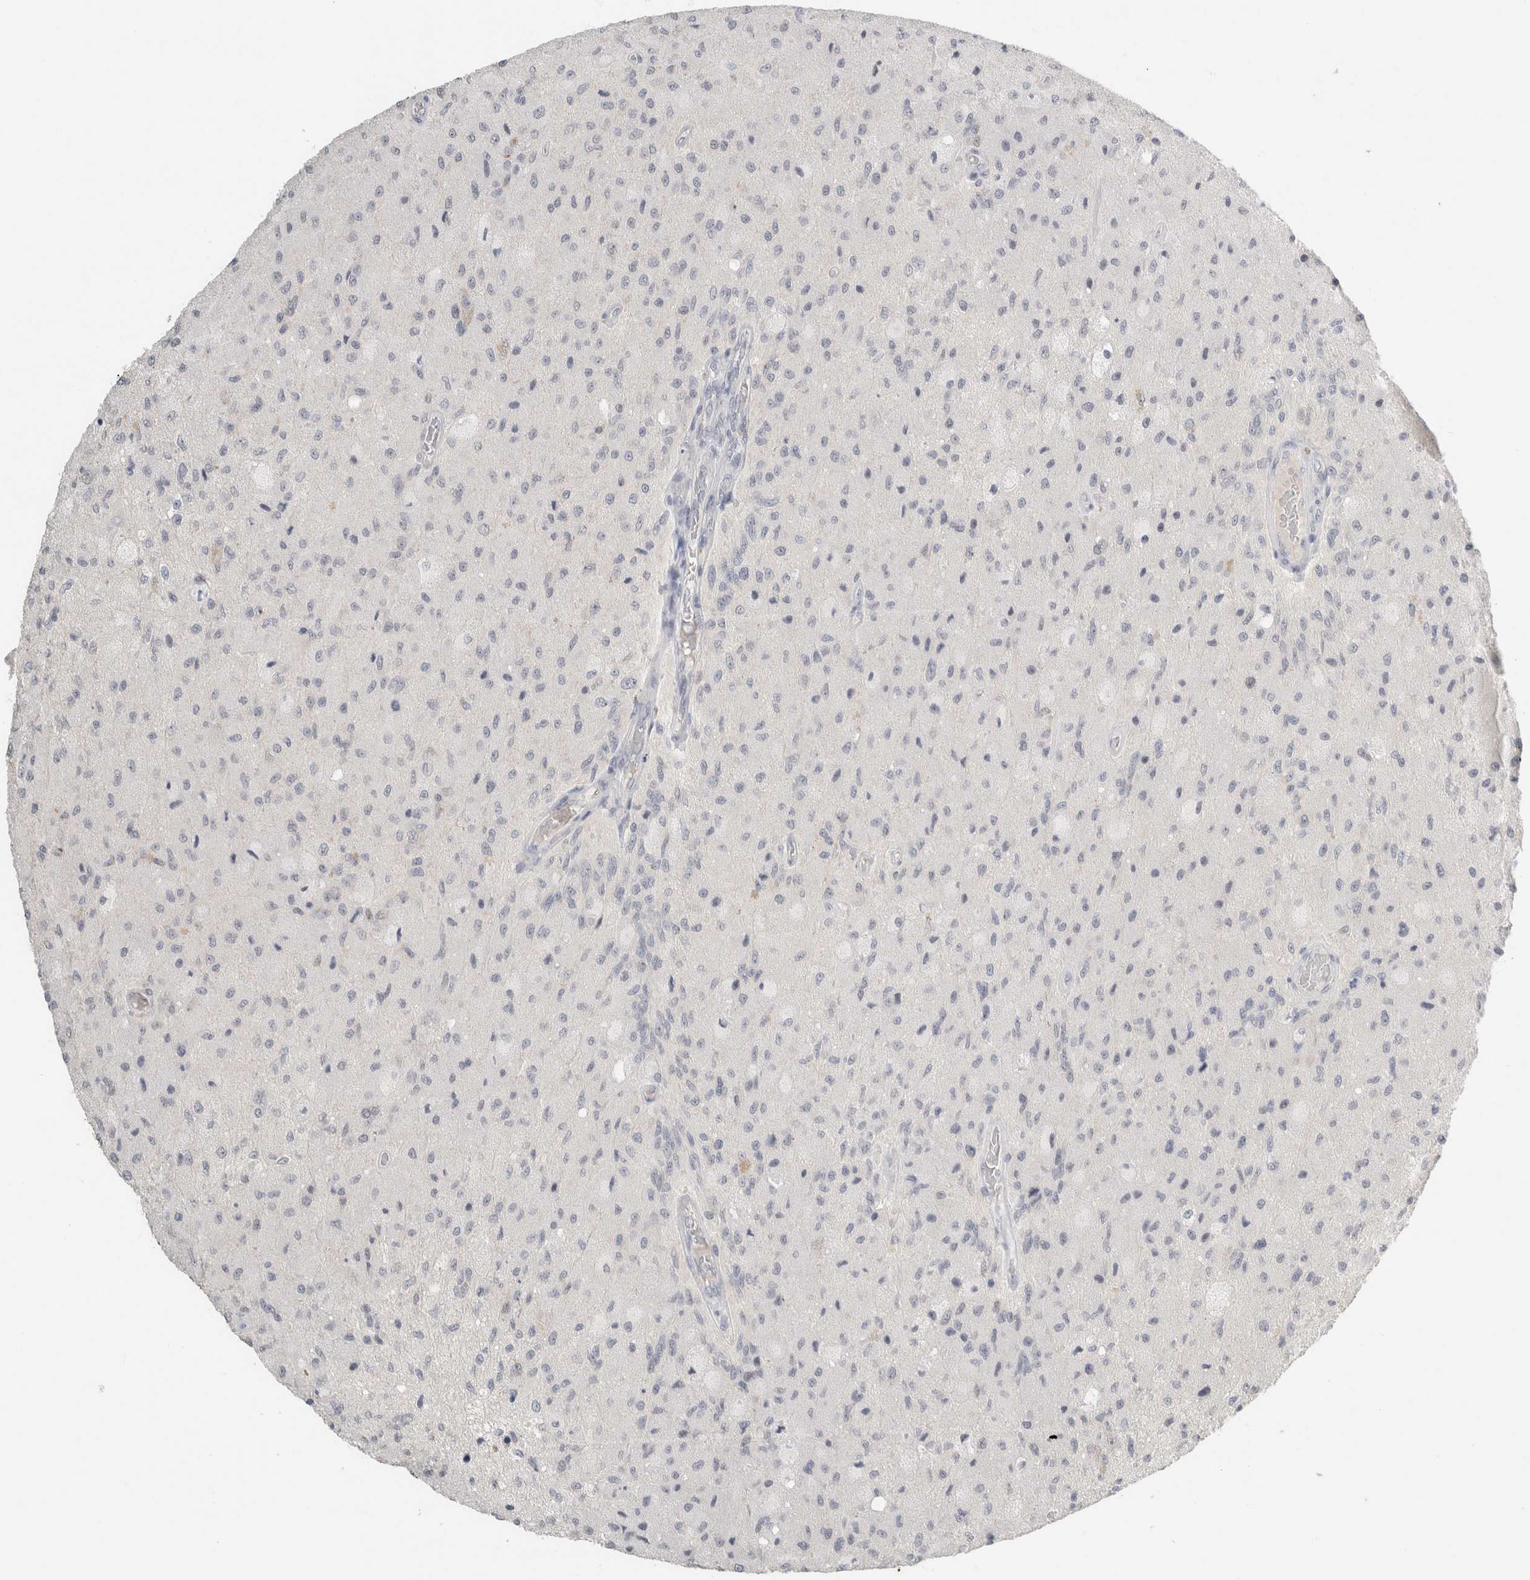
{"staining": {"intensity": "negative", "quantity": "none", "location": "none"}, "tissue": "glioma", "cell_type": "Tumor cells", "image_type": "cancer", "snomed": [{"axis": "morphology", "description": "Normal tissue, NOS"}, {"axis": "morphology", "description": "Glioma, malignant, High grade"}, {"axis": "topography", "description": "Cerebral cortex"}], "caption": "Immunohistochemistry (IHC) of malignant glioma (high-grade) exhibits no positivity in tumor cells. (Stains: DAB (3,3'-diaminobenzidine) immunohistochemistry with hematoxylin counter stain, Microscopy: brightfield microscopy at high magnification).", "gene": "TRAT1", "patient": {"sex": "male", "age": 77}}